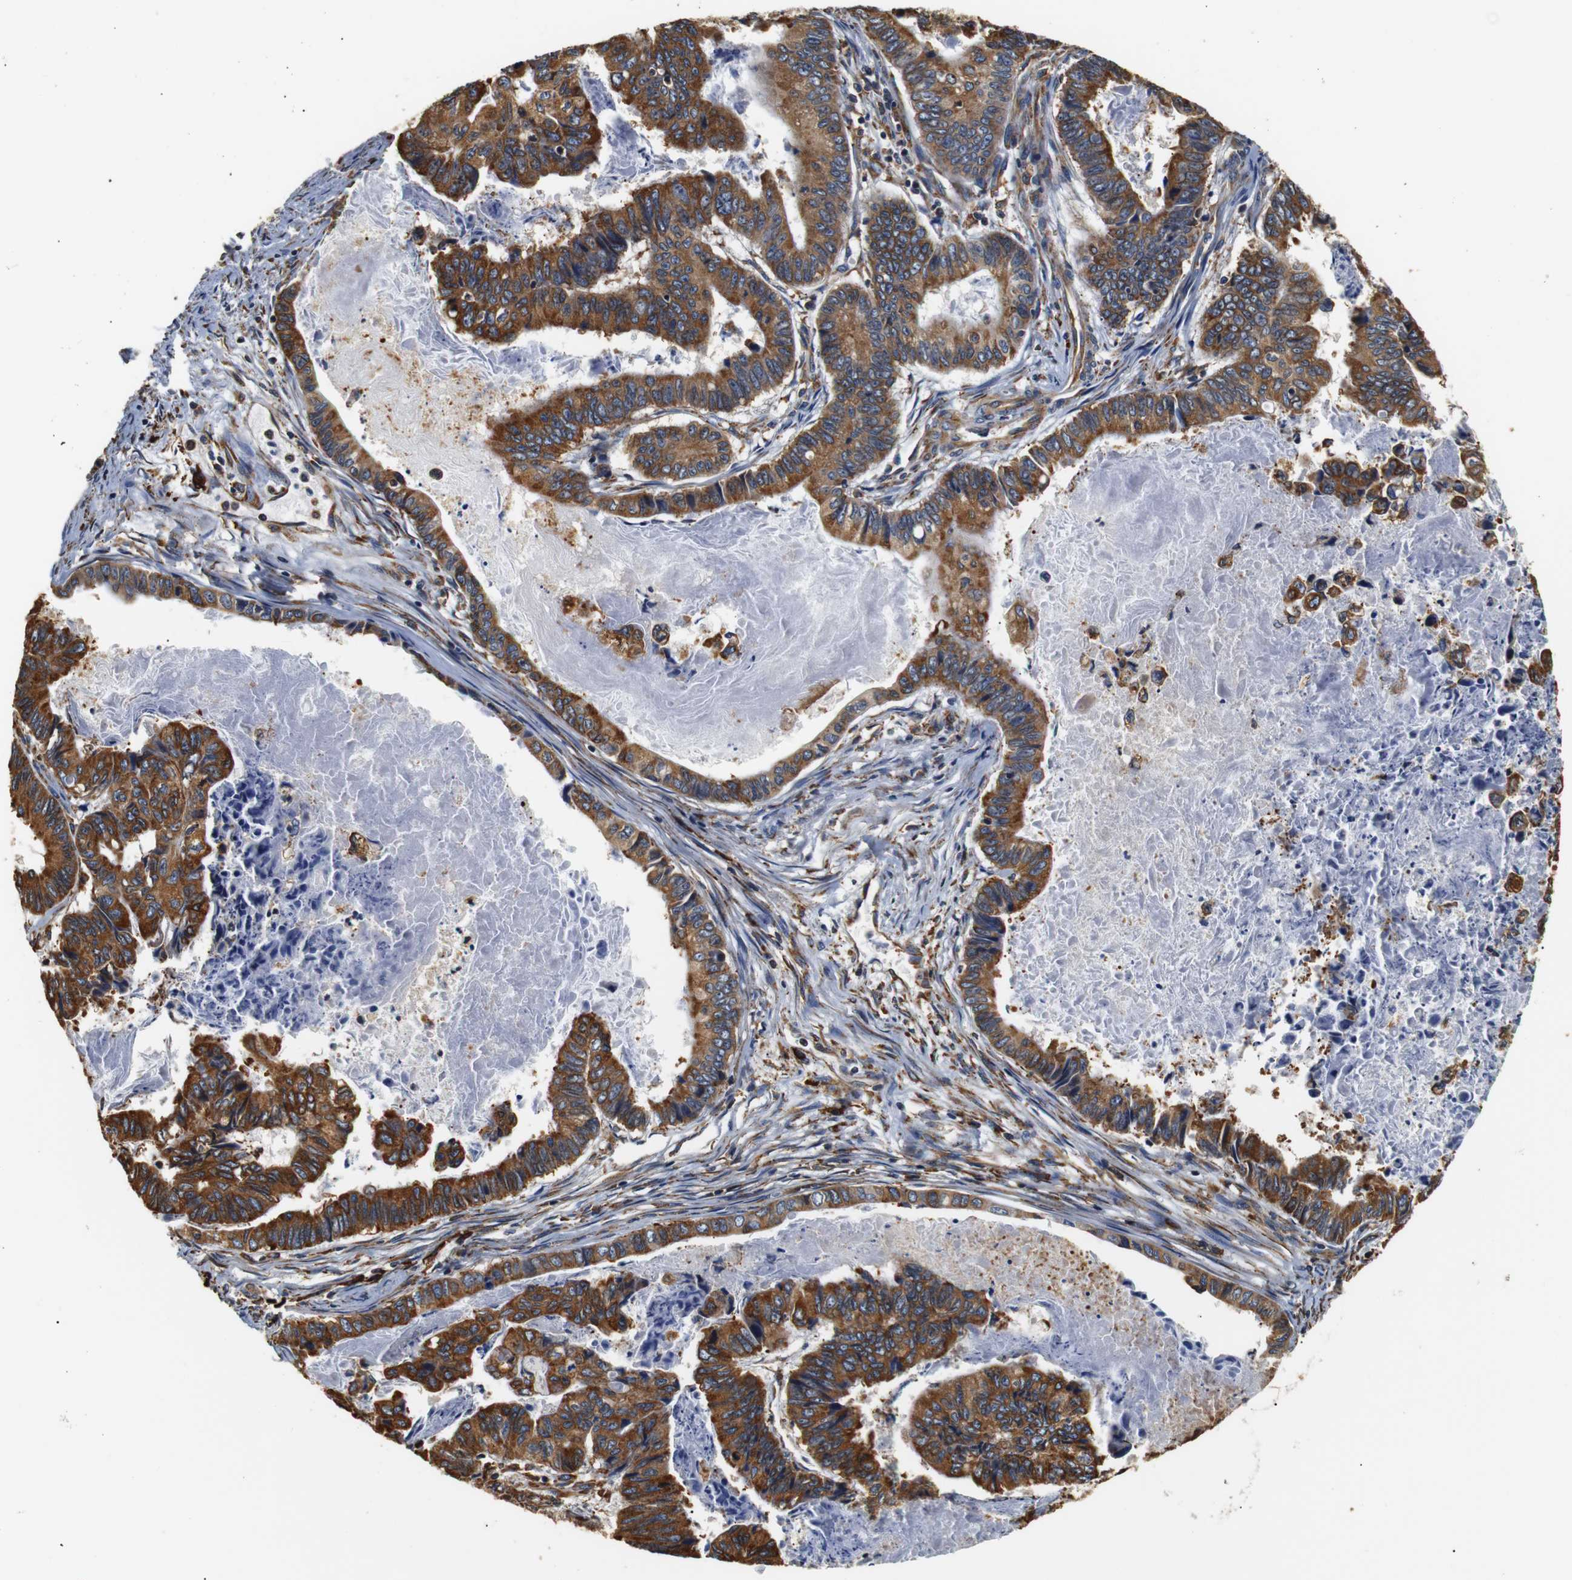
{"staining": {"intensity": "moderate", "quantity": ">75%", "location": "cytoplasmic/membranous"}, "tissue": "stomach cancer", "cell_type": "Tumor cells", "image_type": "cancer", "snomed": [{"axis": "morphology", "description": "Adenocarcinoma, NOS"}, {"axis": "topography", "description": "Stomach, lower"}], "caption": "Stomach adenocarcinoma stained for a protein (brown) reveals moderate cytoplasmic/membranous positive positivity in about >75% of tumor cells.", "gene": "HHIP", "patient": {"sex": "male", "age": 77}}